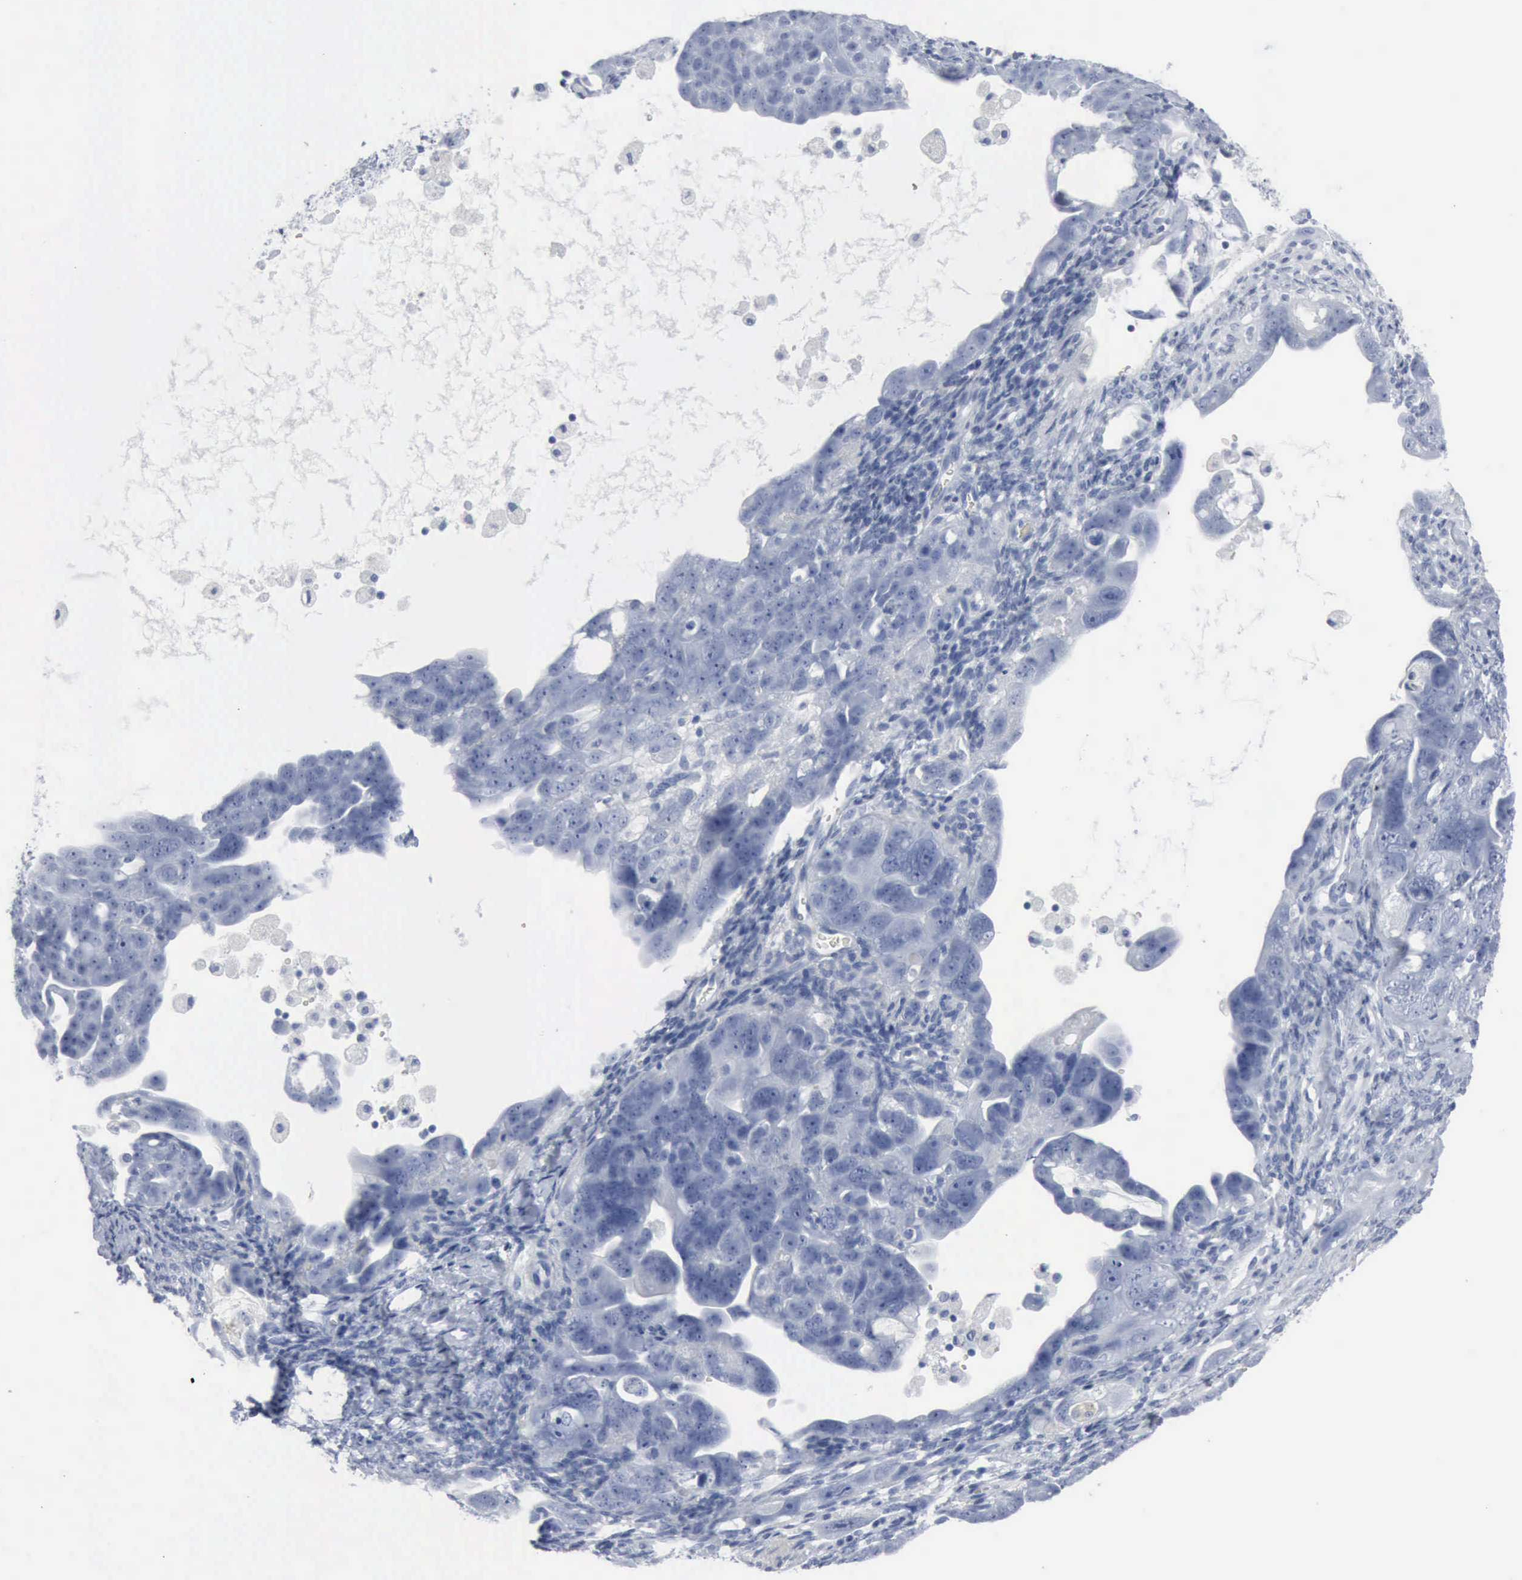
{"staining": {"intensity": "negative", "quantity": "none", "location": "none"}, "tissue": "ovarian cancer", "cell_type": "Tumor cells", "image_type": "cancer", "snomed": [{"axis": "morphology", "description": "Cystadenocarcinoma, serous, NOS"}, {"axis": "topography", "description": "Ovary"}], "caption": "IHC micrograph of neoplastic tissue: ovarian serous cystadenocarcinoma stained with DAB shows no significant protein positivity in tumor cells.", "gene": "DMD", "patient": {"sex": "female", "age": 66}}